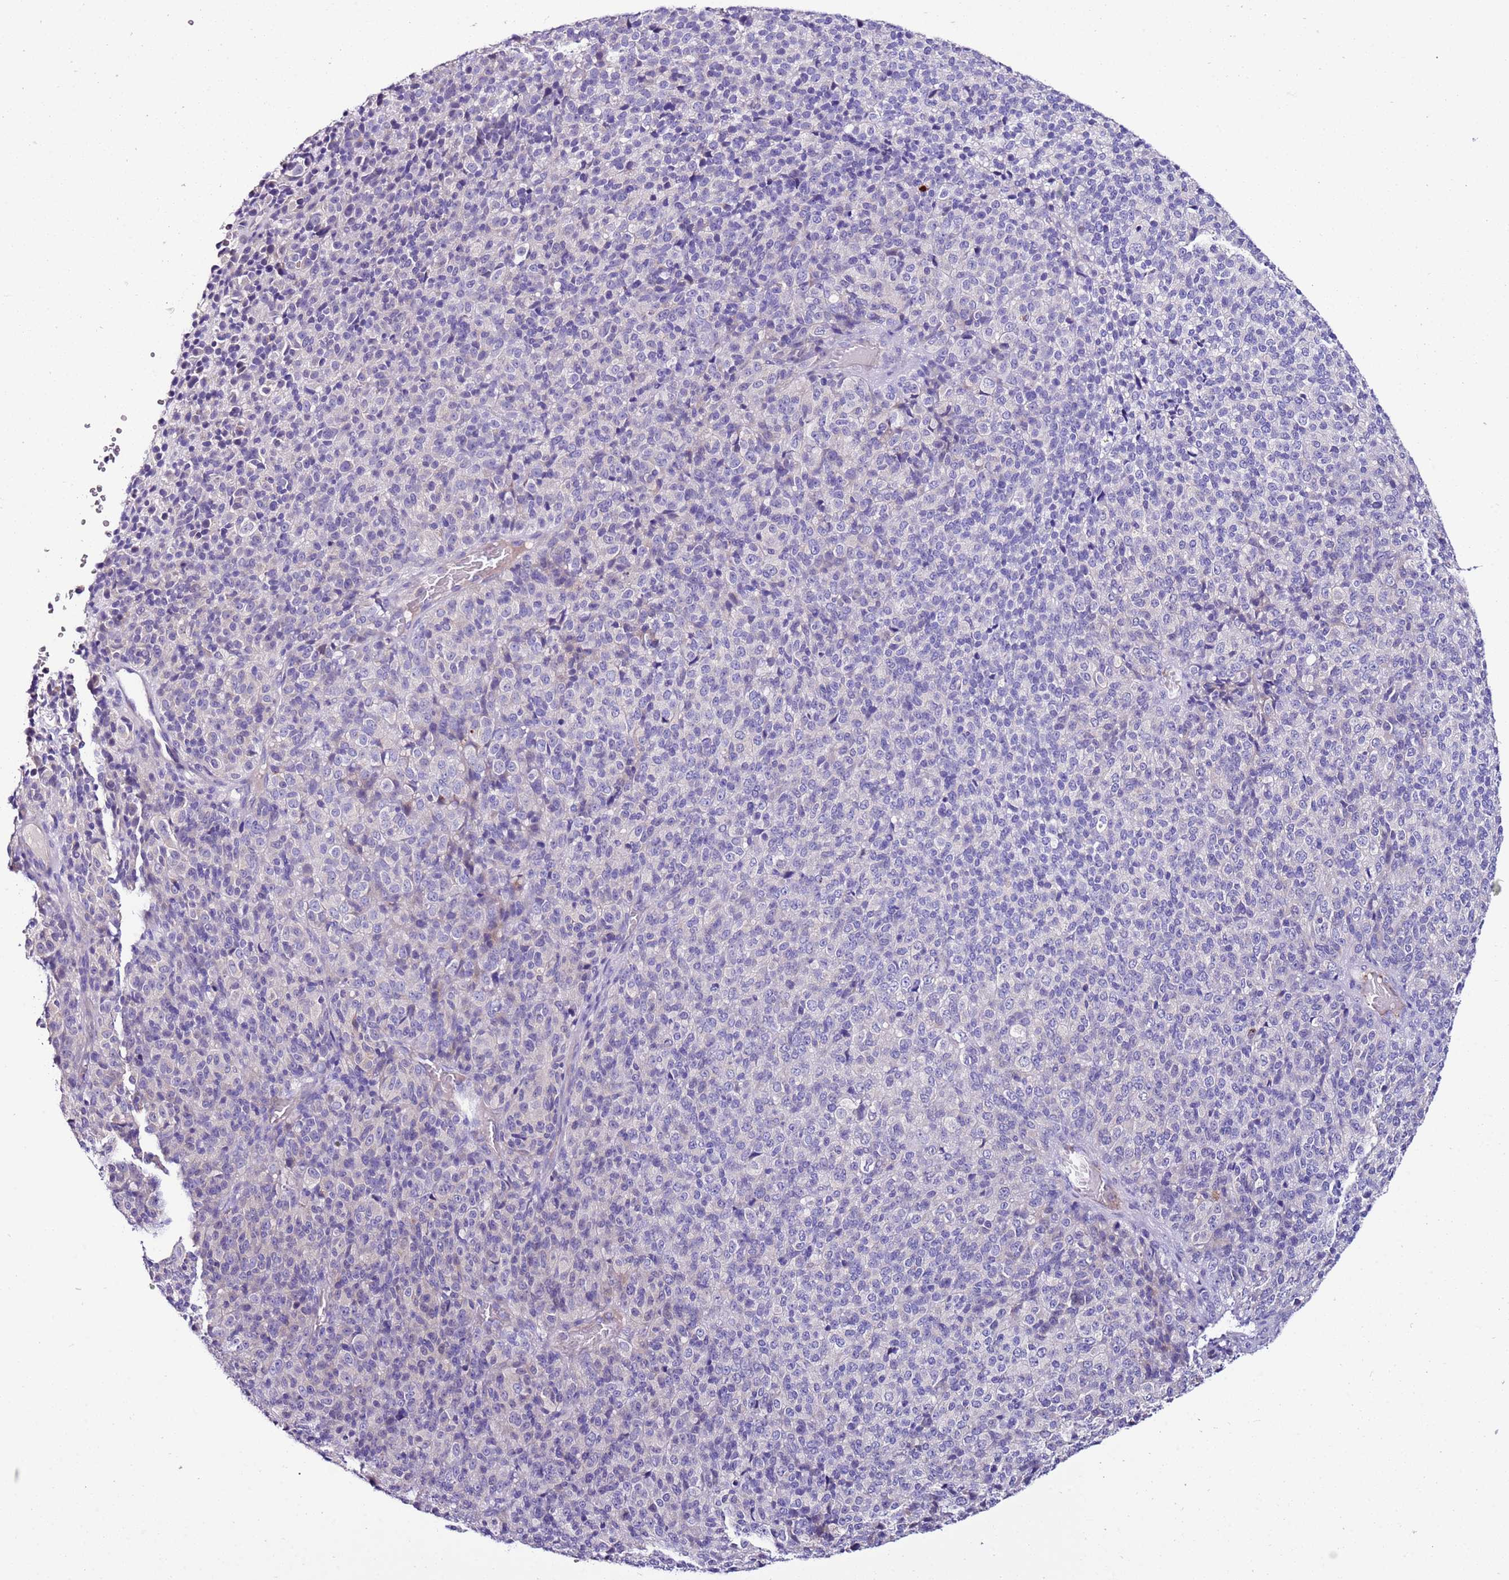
{"staining": {"intensity": "negative", "quantity": "none", "location": "none"}, "tissue": "melanoma", "cell_type": "Tumor cells", "image_type": "cancer", "snomed": [{"axis": "morphology", "description": "Malignant melanoma, Metastatic site"}, {"axis": "topography", "description": "Brain"}], "caption": "An immunohistochemistry micrograph of malignant melanoma (metastatic site) is shown. There is no staining in tumor cells of malignant melanoma (metastatic site). (Immunohistochemistry (ihc), brightfield microscopy, high magnification).", "gene": "FAM174C", "patient": {"sex": "female", "age": 56}}